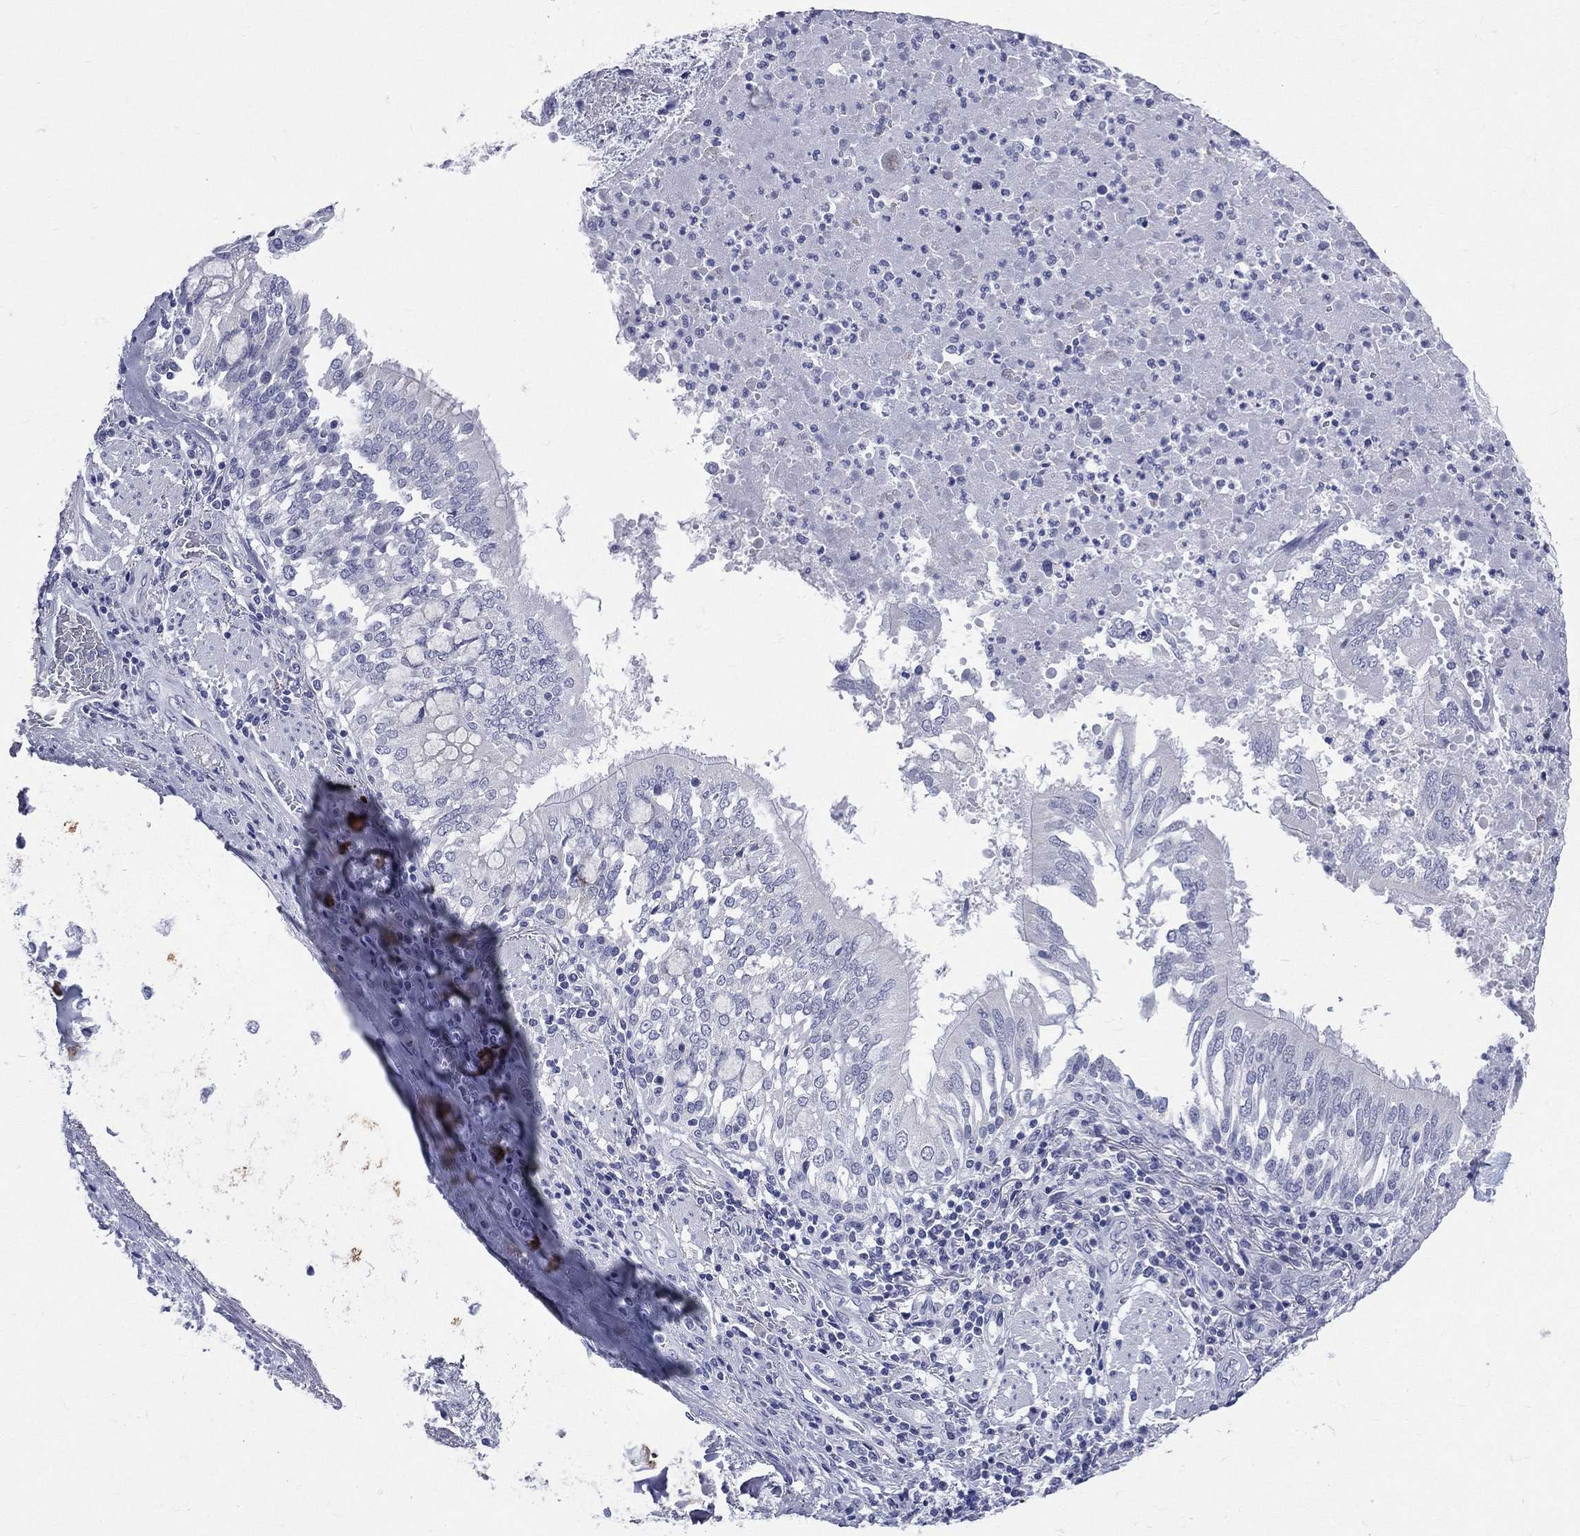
{"staining": {"intensity": "negative", "quantity": "none", "location": "none"}, "tissue": "lung cancer", "cell_type": "Tumor cells", "image_type": "cancer", "snomed": [{"axis": "morphology", "description": "Normal tissue, NOS"}, {"axis": "morphology", "description": "Squamous cell carcinoma, NOS"}, {"axis": "topography", "description": "Bronchus"}, {"axis": "topography", "description": "Lung"}], "caption": "Immunohistochemistry (IHC) image of neoplastic tissue: lung squamous cell carcinoma stained with DAB (3,3'-diaminobenzidine) reveals no significant protein expression in tumor cells.", "gene": "MLLT10", "patient": {"sex": "male", "age": 64}}